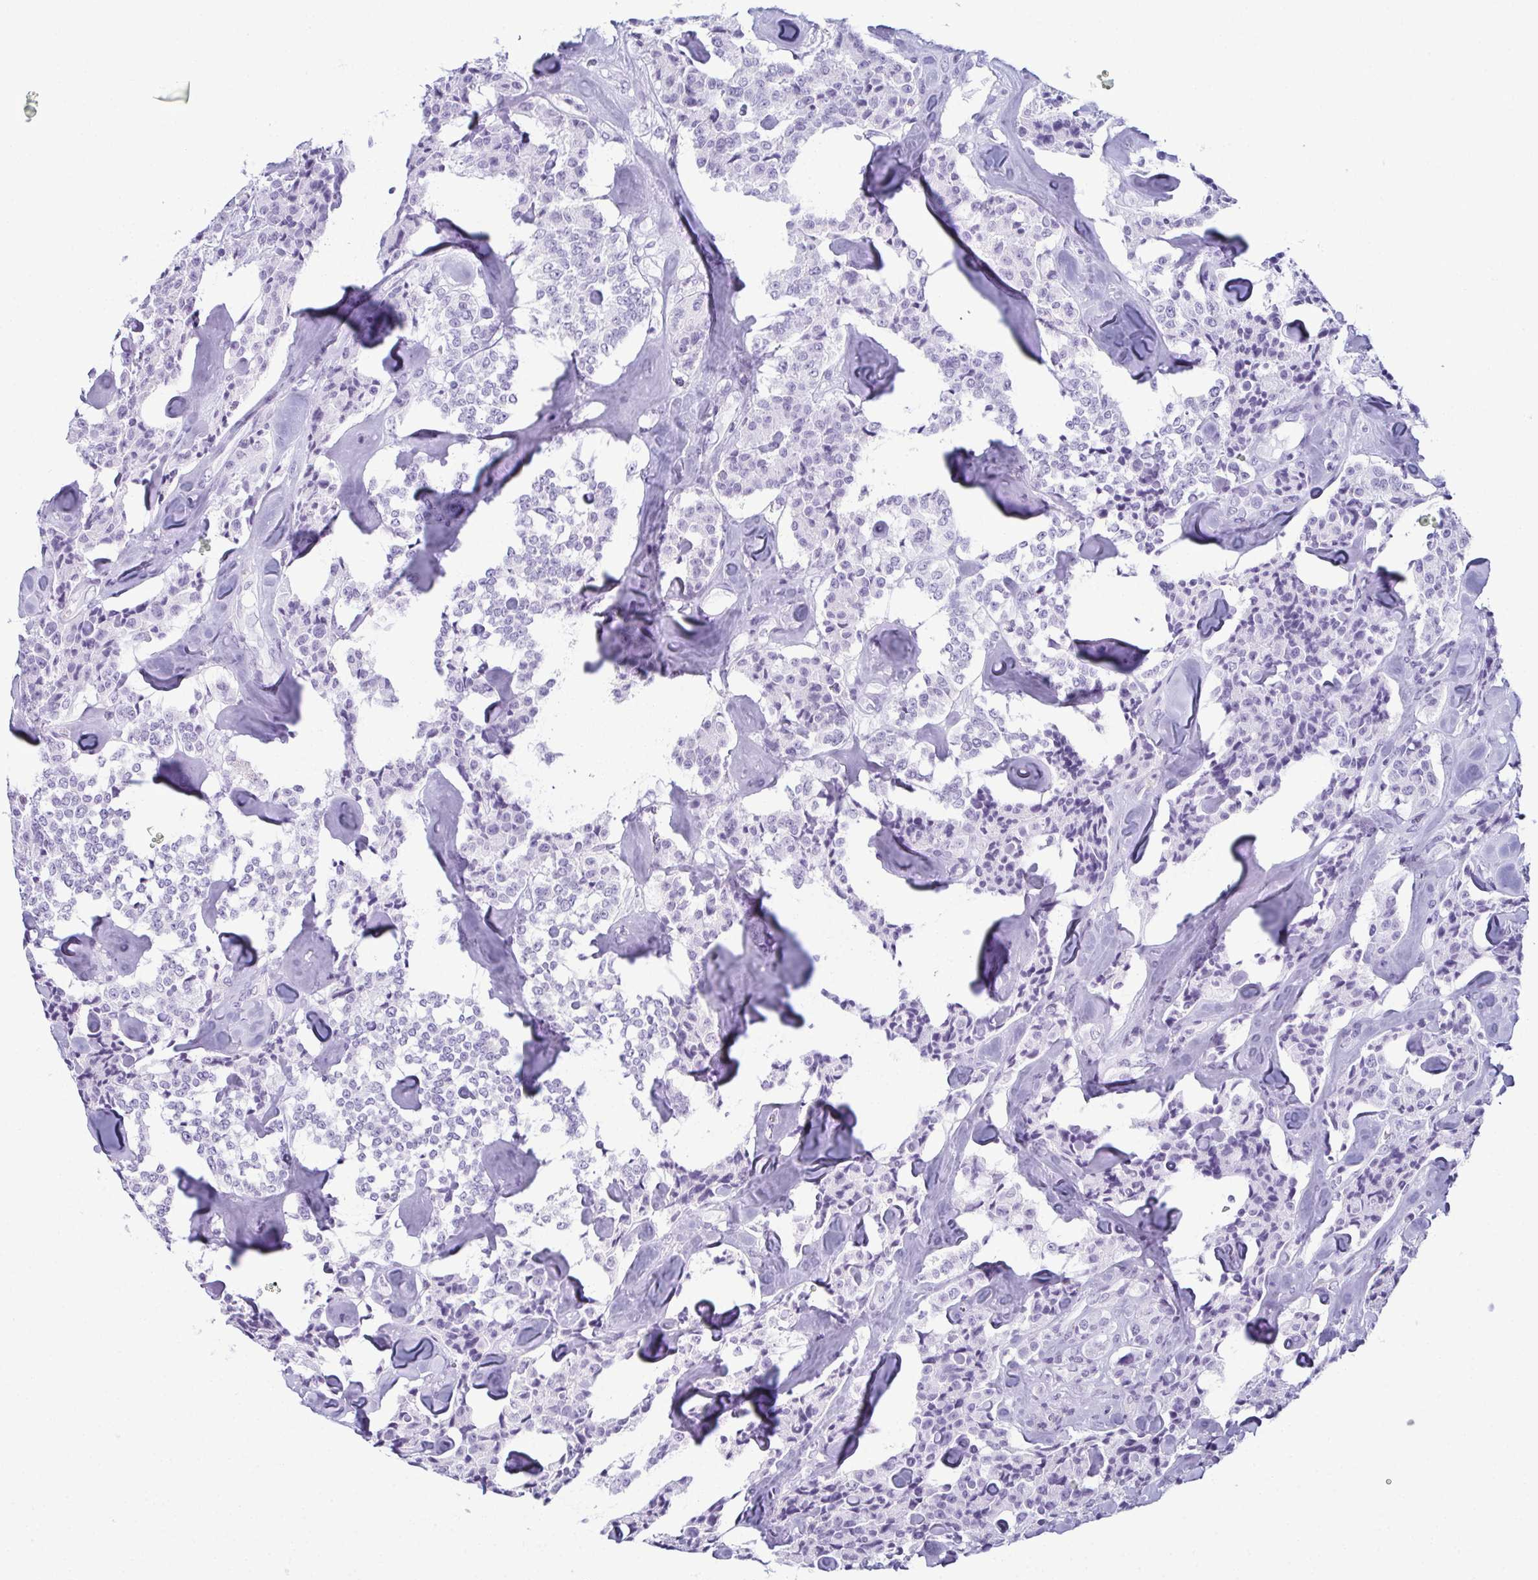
{"staining": {"intensity": "negative", "quantity": "none", "location": "none"}, "tissue": "carcinoid", "cell_type": "Tumor cells", "image_type": "cancer", "snomed": [{"axis": "morphology", "description": "Carcinoid, malignant, NOS"}, {"axis": "topography", "description": "Pancreas"}], "caption": "A high-resolution image shows immunohistochemistry staining of carcinoid, which shows no significant expression in tumor cells.", "gene": "CDA", "patient": {"sex": "male", "age": 41}}